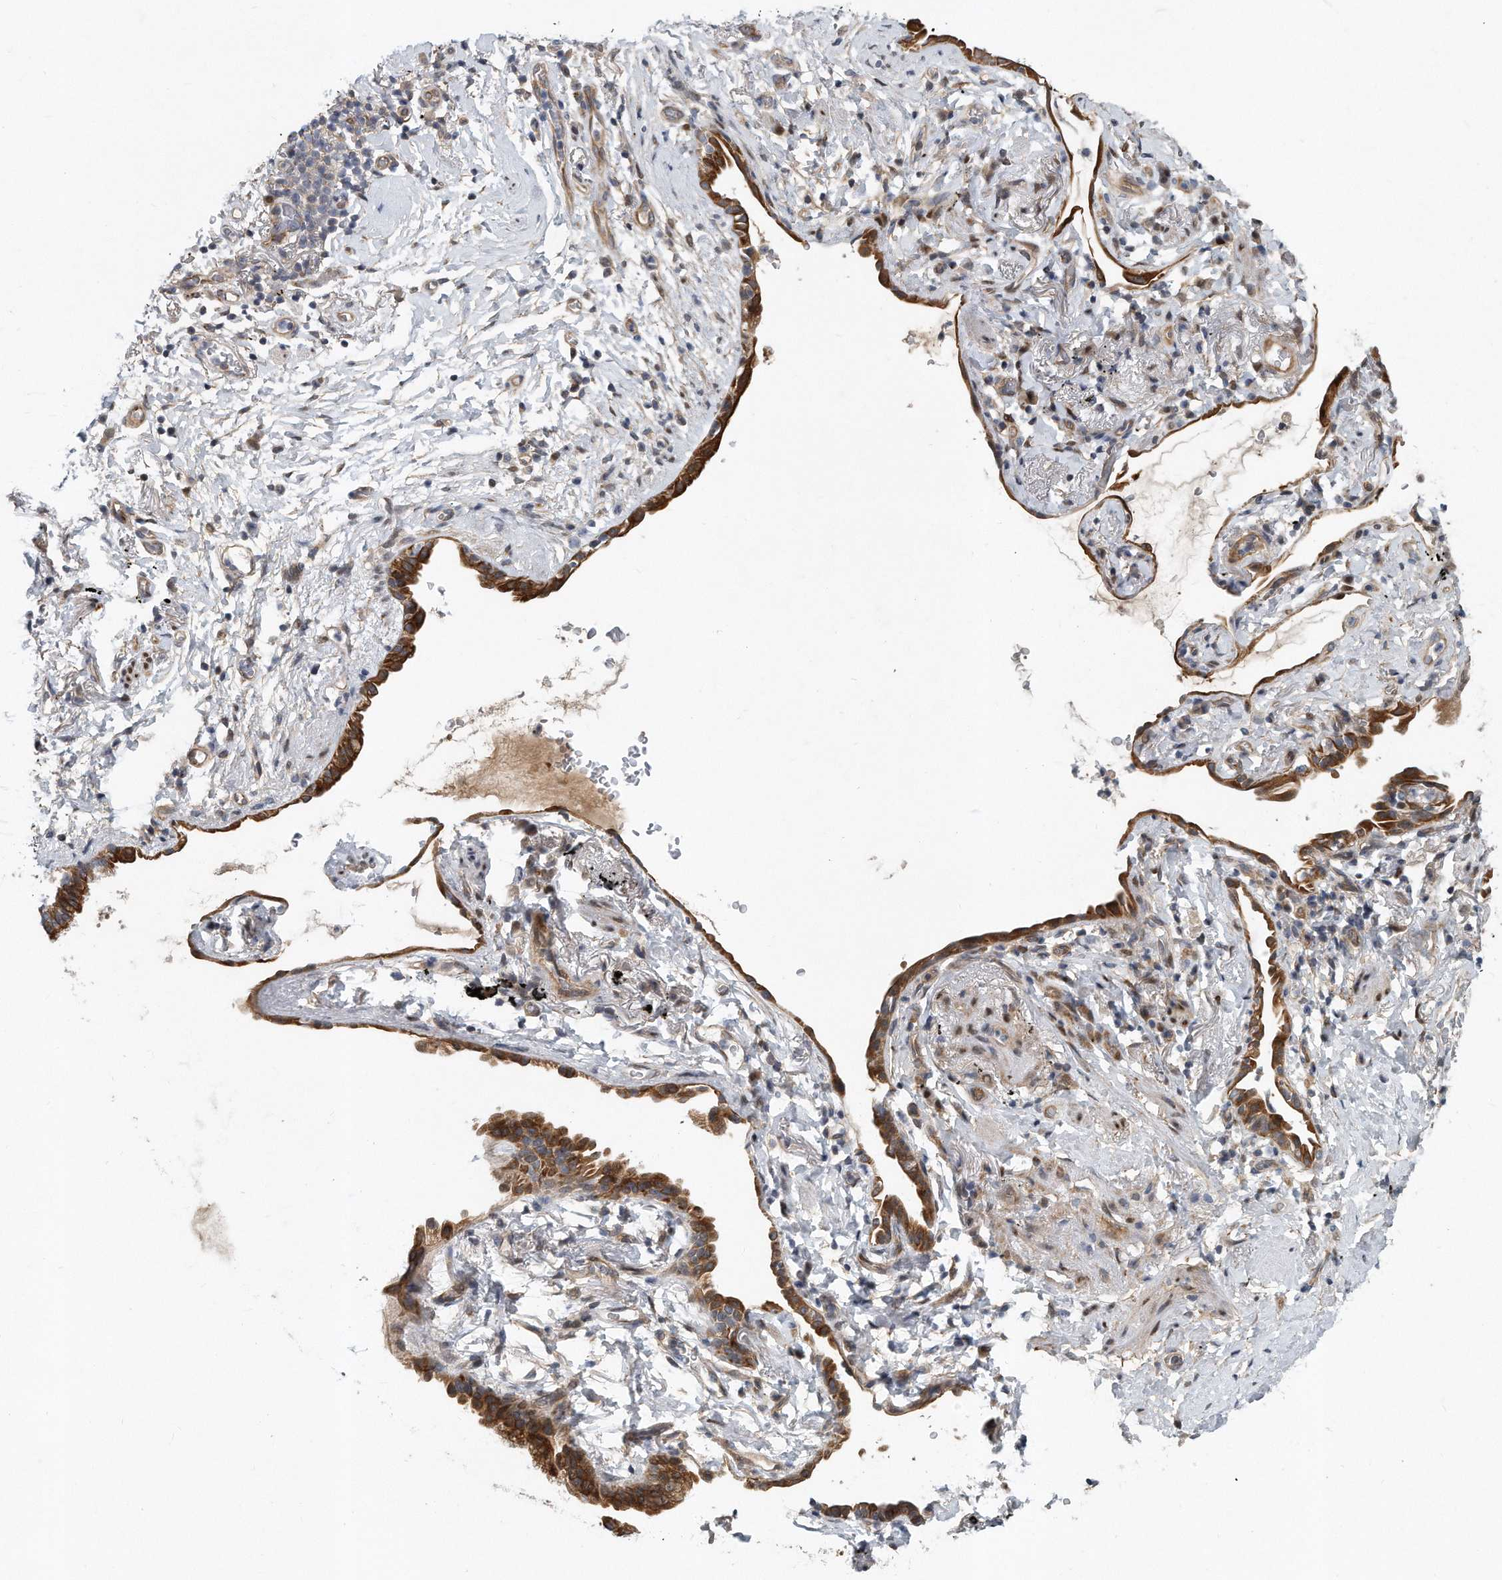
{"staining": {"intensity": "strong", "quantity": ">75%", "location": "cytoplasmic/membranous"}, "tissue": "lung cancer", "cell_type": "Tumor cells", "image_type": "cancer", "snomed": [{"axis": "morphology", "description": "Adenocarcinoma, NOS"}, {"axis": "topography", "description": "Lung"}], "caption": "Brown immunohistochemical staining in human lung cancer exhibits strong cytoplasmic/membranous expression in approximately >75% of tumor cells.", "gene": "PCDH8", "patient": {"sex": "female", "age": 70}}